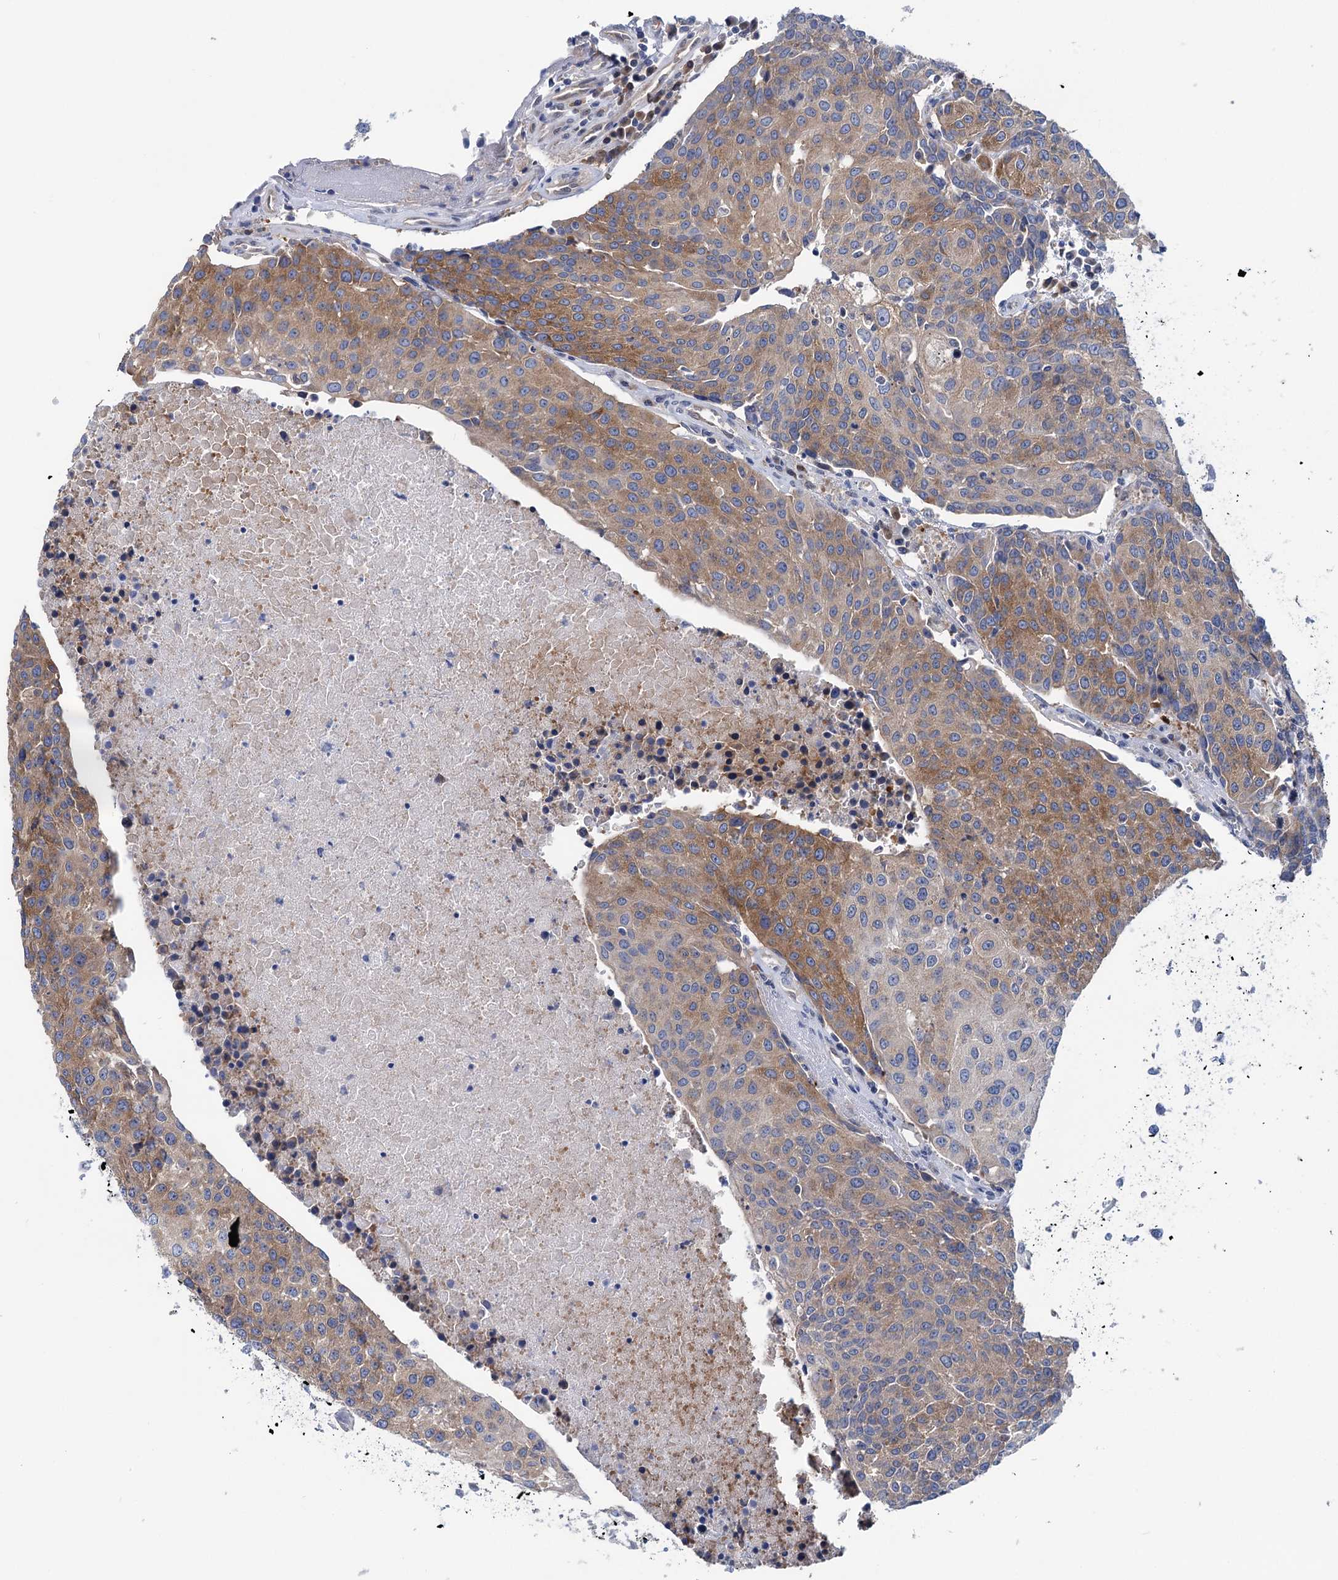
{"staining": {"intensity": "moderate", "quantity": ">75%", "location": "cytoplasmic/membranous"}, "tissue": "urothelial cancer", "cell_type": "Tumor cells", "image_type": "cancer", "snomed": [{"axis": "morphology", "description": "Urothelial carcinoma, High grade"}, {"axis": "topography", "description": "Urinary bladder"}], "caption": "High-grade urothelial carcinoma stained with DAB (3,3'-diaminobenzidine) IHC displays medium levels of moderate cytoplasmic/membranous positivity in about >75% of tumor cells.", "gene": "ZNRD2", "patient": {"sex": "female", "age": 85}}